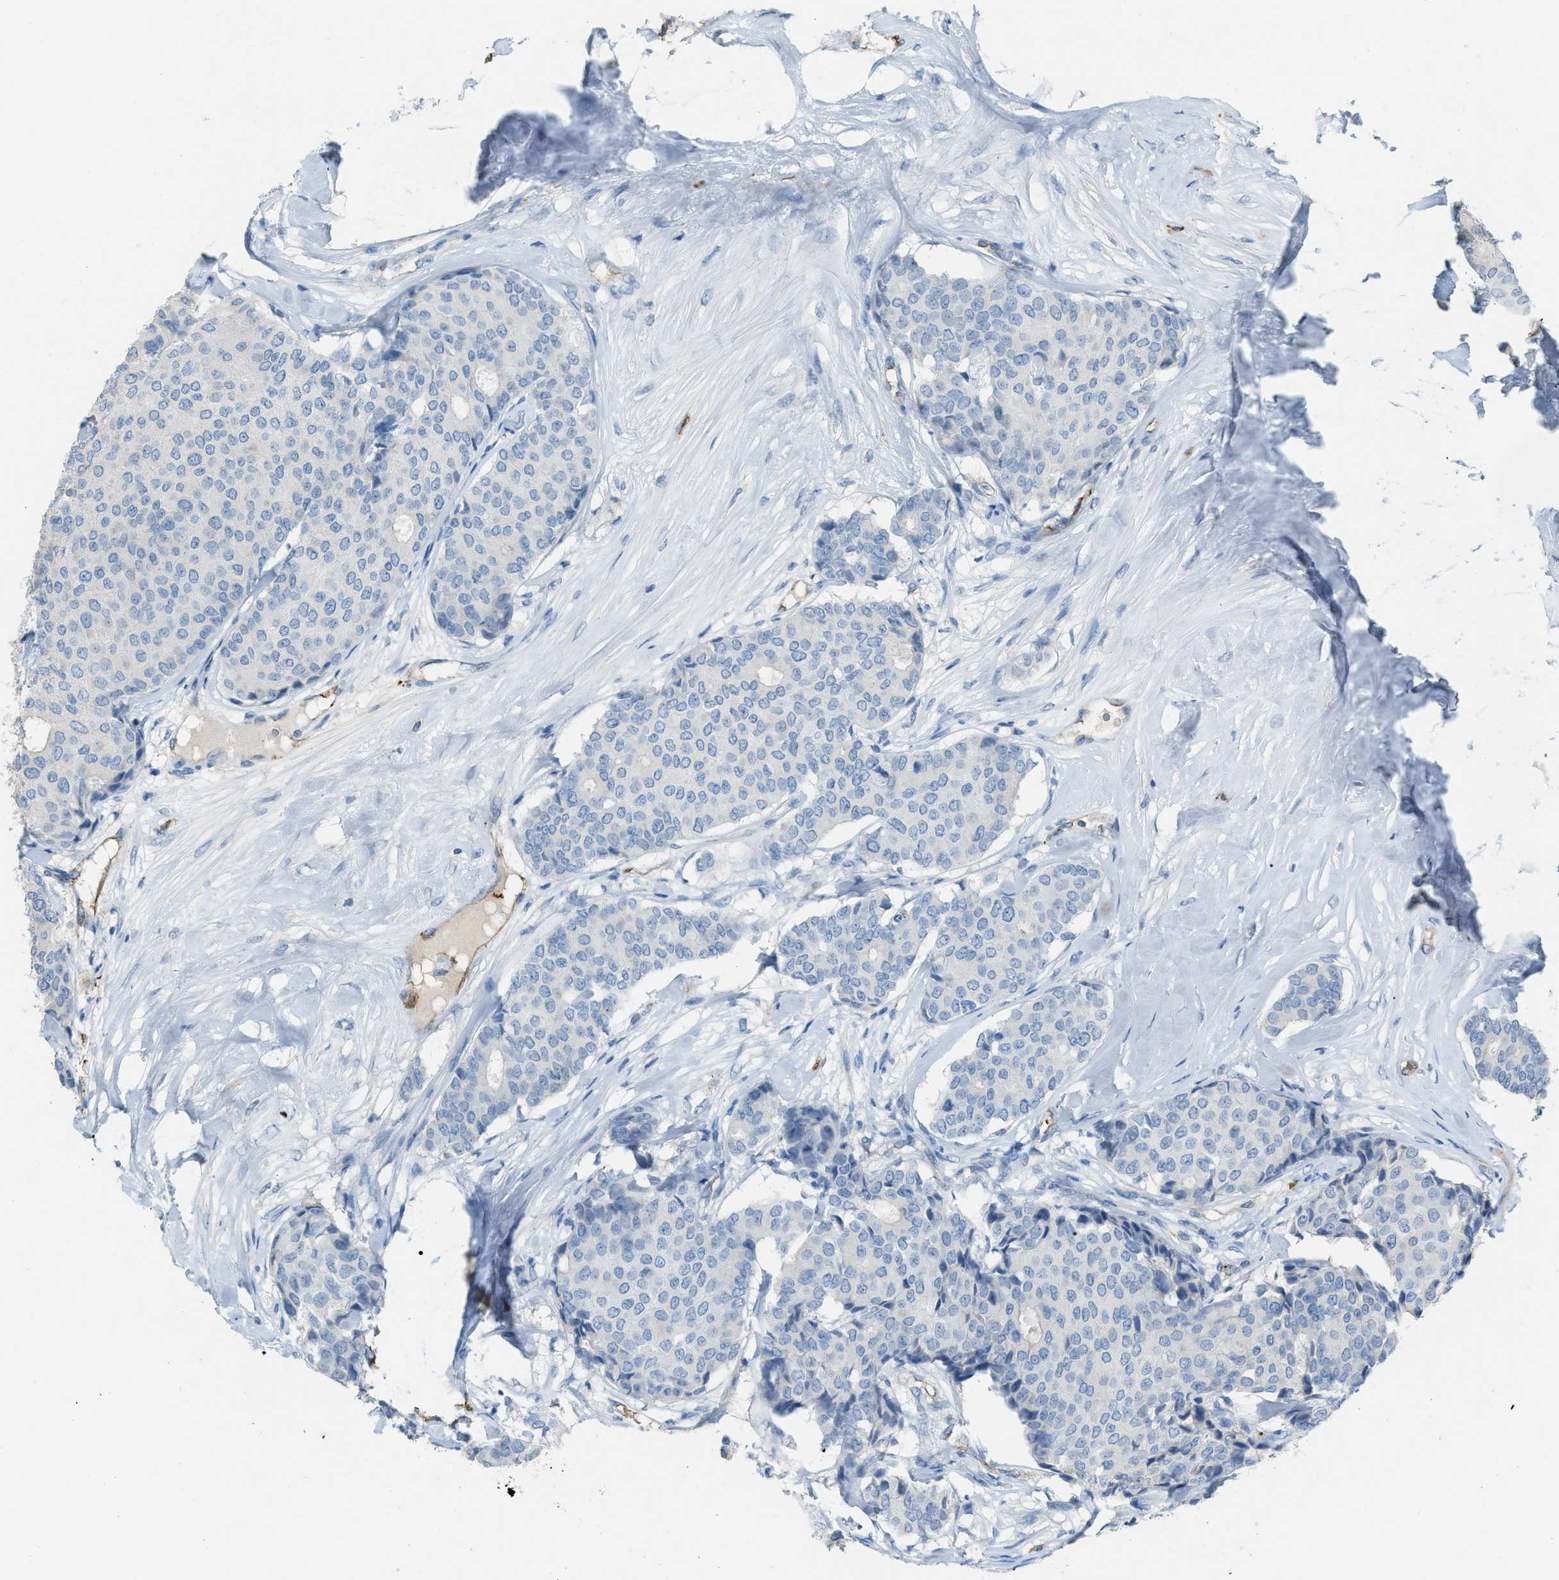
{"staining": {"intensity": "negative", "quantity": "none", "location": "none"}, "tissue": "breast cancer", "cell_type": "Tumor cells", "image_type": "cancer", "snomed": [{"axis": "morphology", "description": "Duct carcinoma"}, {"axis": "topography", "description": "Breast"}], "caption": "The histopathology image reveals no significant staining in tumor cells of breast intraductal carcinoma.", "gene": "SLC22A15", "patient": {"sex": "female", "age": 75}}